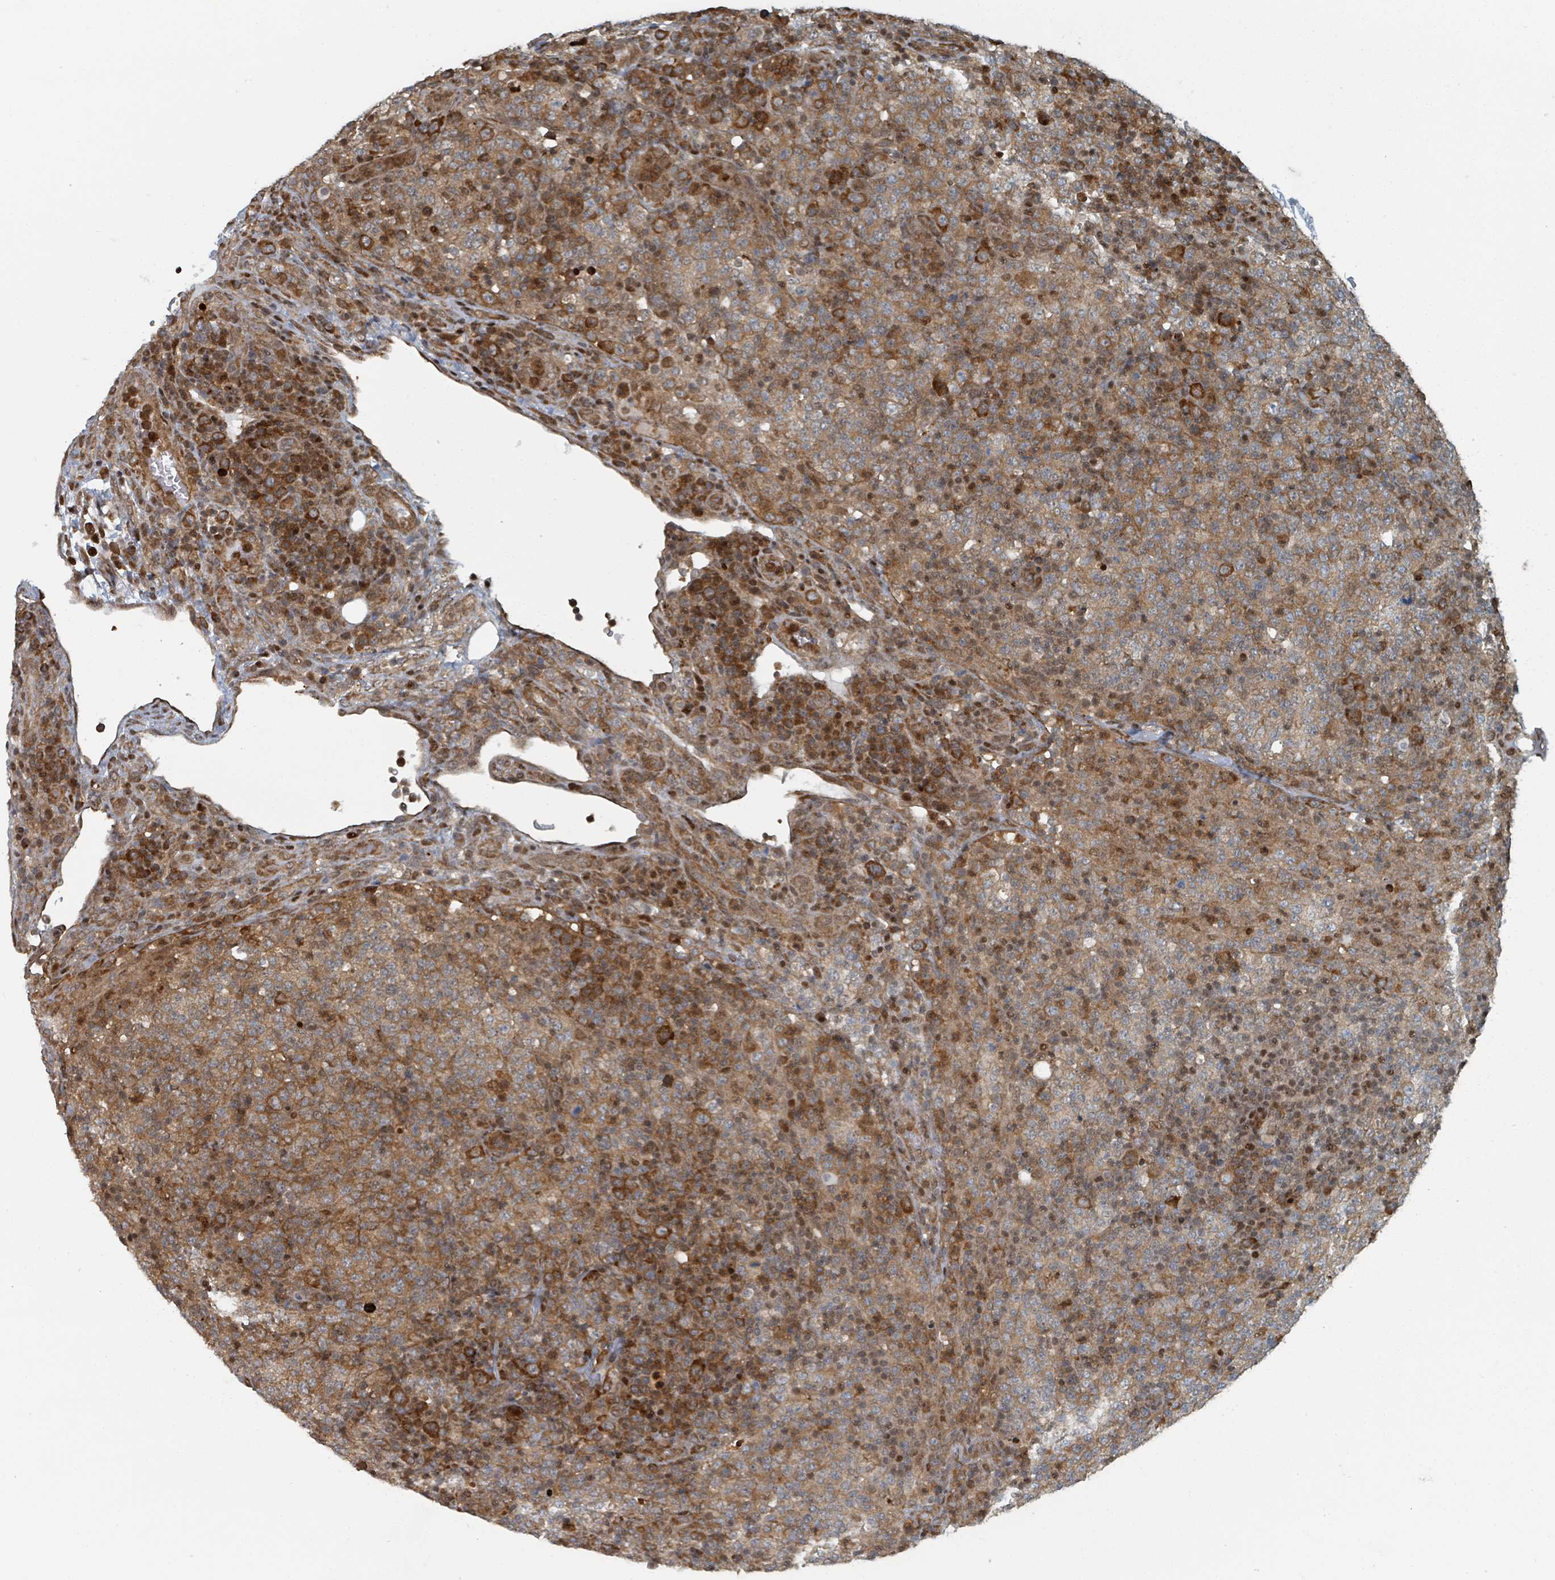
{"staining": {"intensity": "moderate", "quantity": ">75%", "location": "cytoplasmic/membranous,nuclear"}, "tissue": "lymphoma", "cell_type": "Tumor cells", "image_type": "cancer", "snomed": [{"axis": "morphology", "description": "Malignant lymphoma, non-Hodgkin's type, High grade"}, {"axis": "topography", "description": "Lymph node"}], "caption": "This is a histology image of immunohistochemistry staining of malignant lymphoma, non-Hodgkin's type (high-grade), which shows moderate staining in the cytoplasmic/membranous and nuclear of tumor cells.", "gene": "RHPN2", "patient": {"sex": "male", "age": 54}}